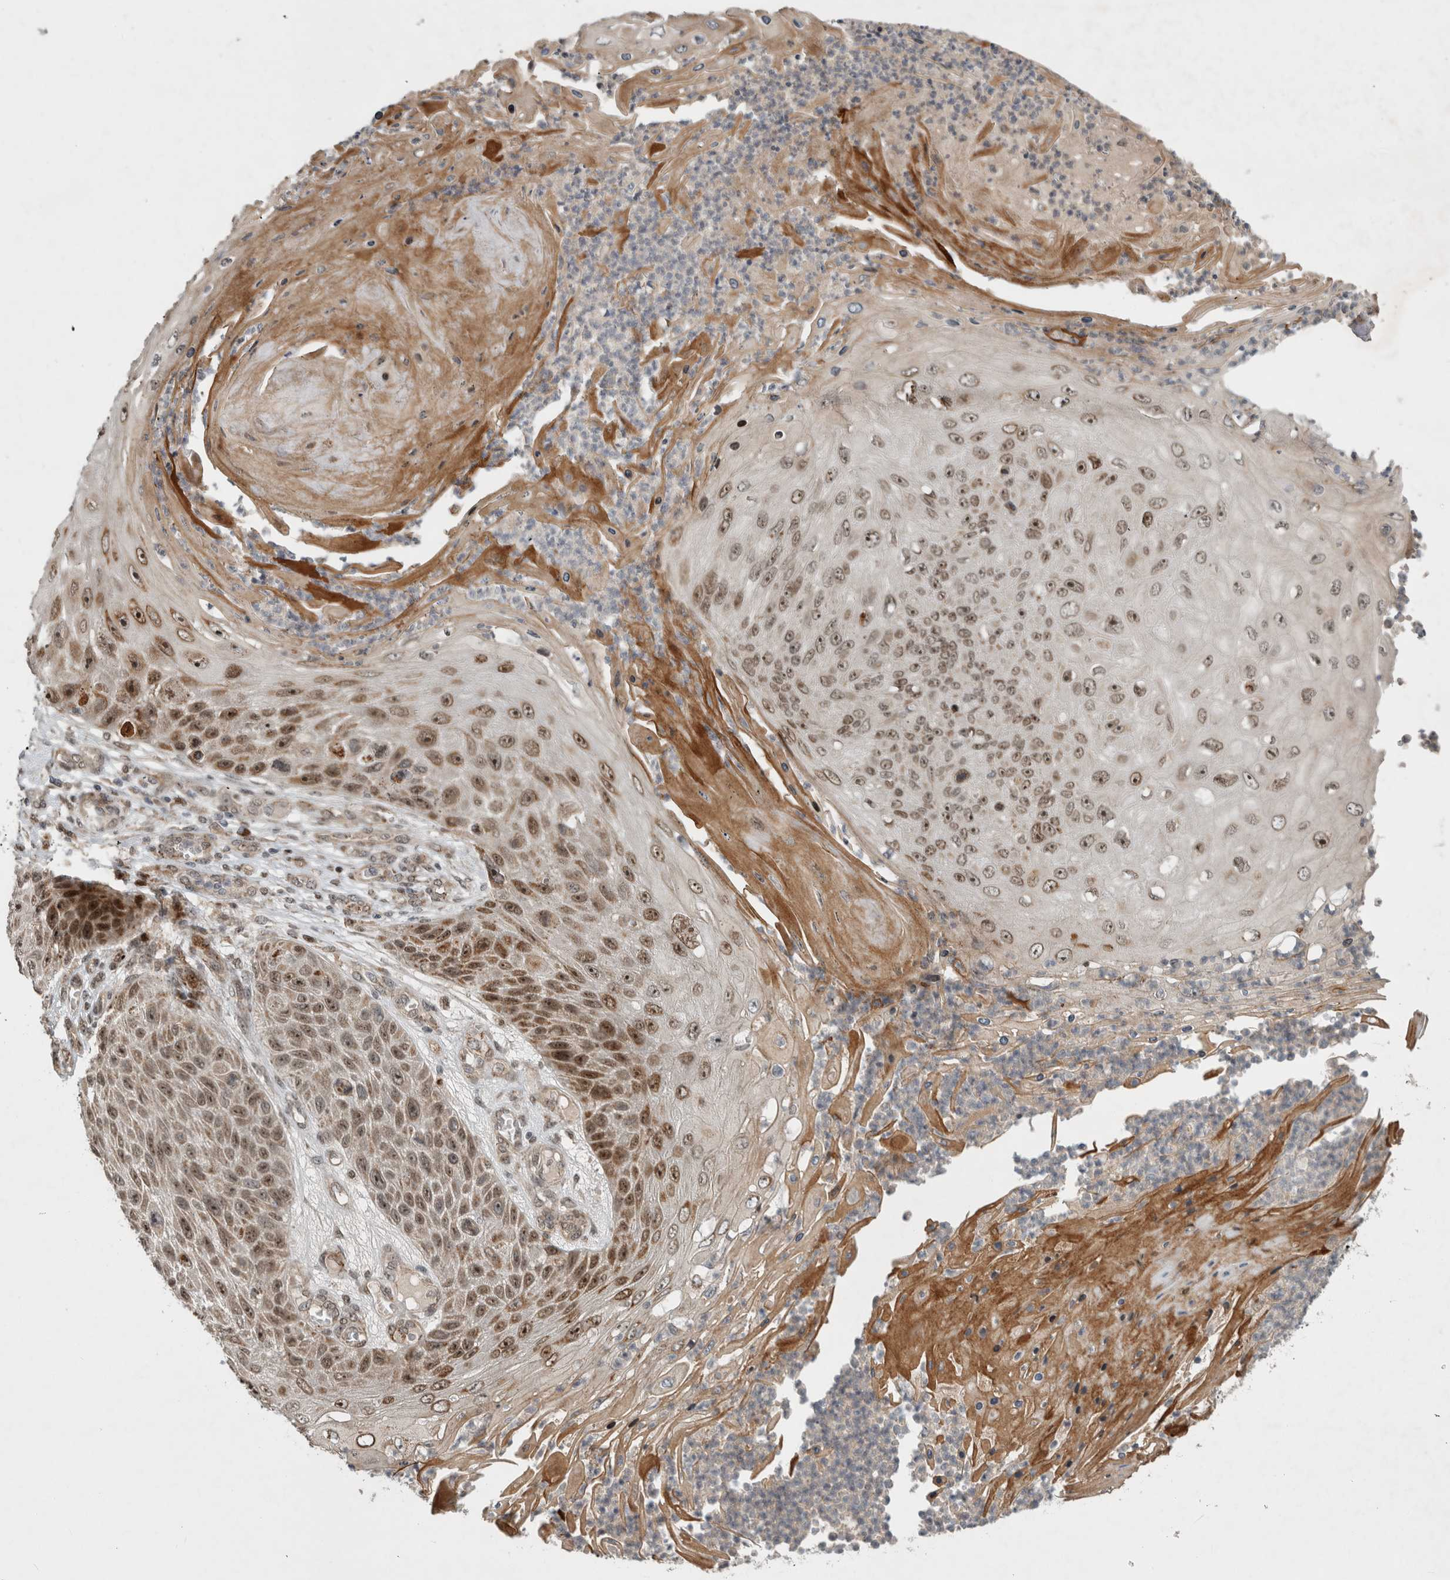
{"staining": {"intensity": "moderate", "quantity": ">75%", "location": "nuclear"}, "tissue": "skin cancer", "cell_type": "Tumor cells", "image_type": "cancer", "snomed": [{"axis": "morphology", "description": "Squamous cell carcinoma, NOS"}, {"axis": "topography", "description": "Skin"}], "caption": "DAB immunohistochemical staining of skin squamous cell carcinoma demonstrates moderate nuclear protein staining in about >75% of tumor cells. (Brightfield microscopy of DAB IHC at high magnification).", "gene": "INSRR", "patient": {"sex": "female", "age": 88}}